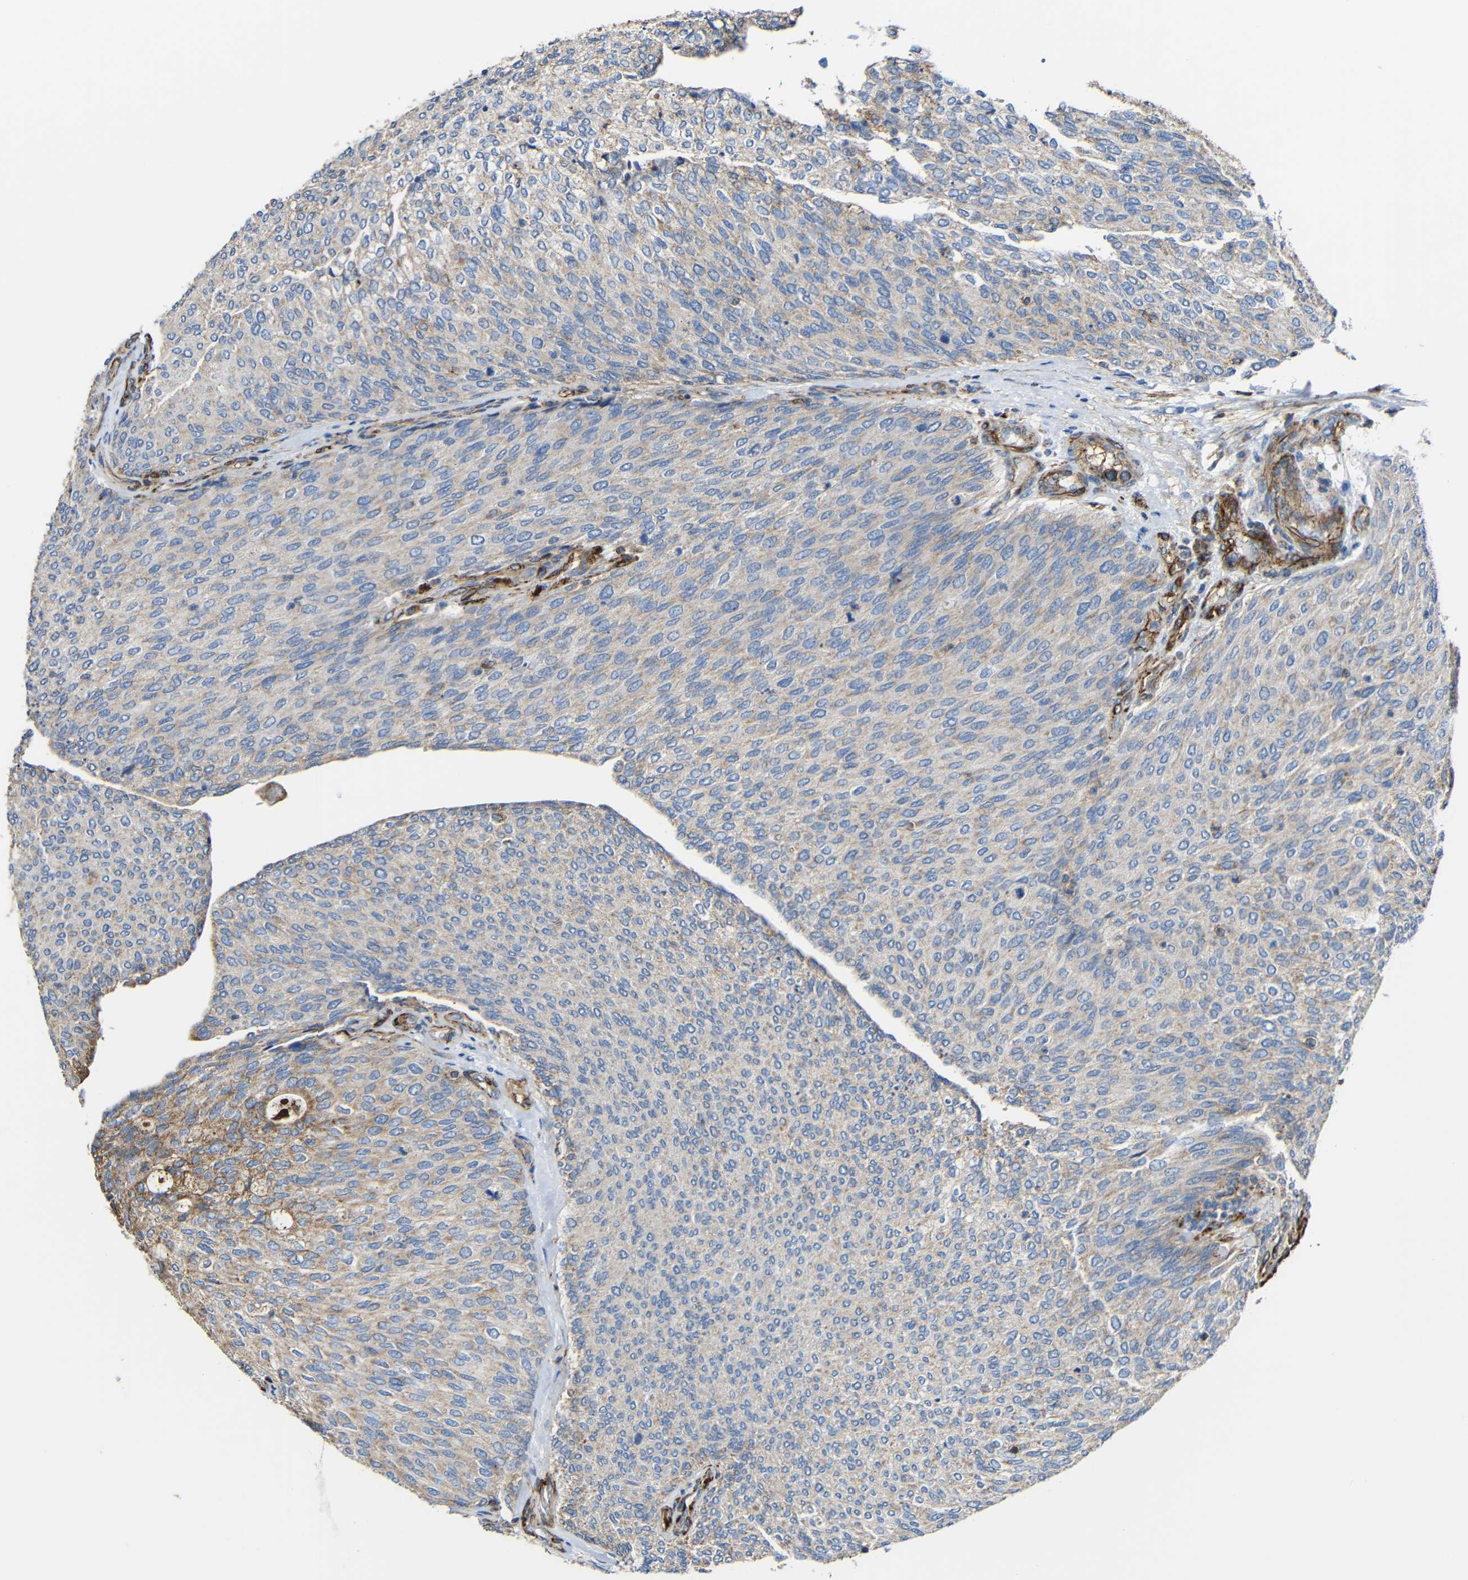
{"staining": {"intensity": "weak", "quantity": "25%-75%", "location": "cytoplasmic/membranous"}, "tissue": "urothelial cancer", "cell_type": "Tumor cells", "image_type": "cancer", "snomed": [{"axis": "morphology", "description": "Urothelial carcinoma, Low grade"}, {"axis": "topography", "description": "Urinary bladder"}], "caption": "A brown stain shows weak cytoplasmic/membranous staining of a protein in urothelial cancer tumor cells. The staining was performed using DAB (3,3'-diaminobenzidine) to visualize the protein expression in brown, while the nuclei were stained in blue with hematoxylin (Magnification: 20x).", "gene": "IGSF10", "patient": {"sex": "female", "age": 79}}